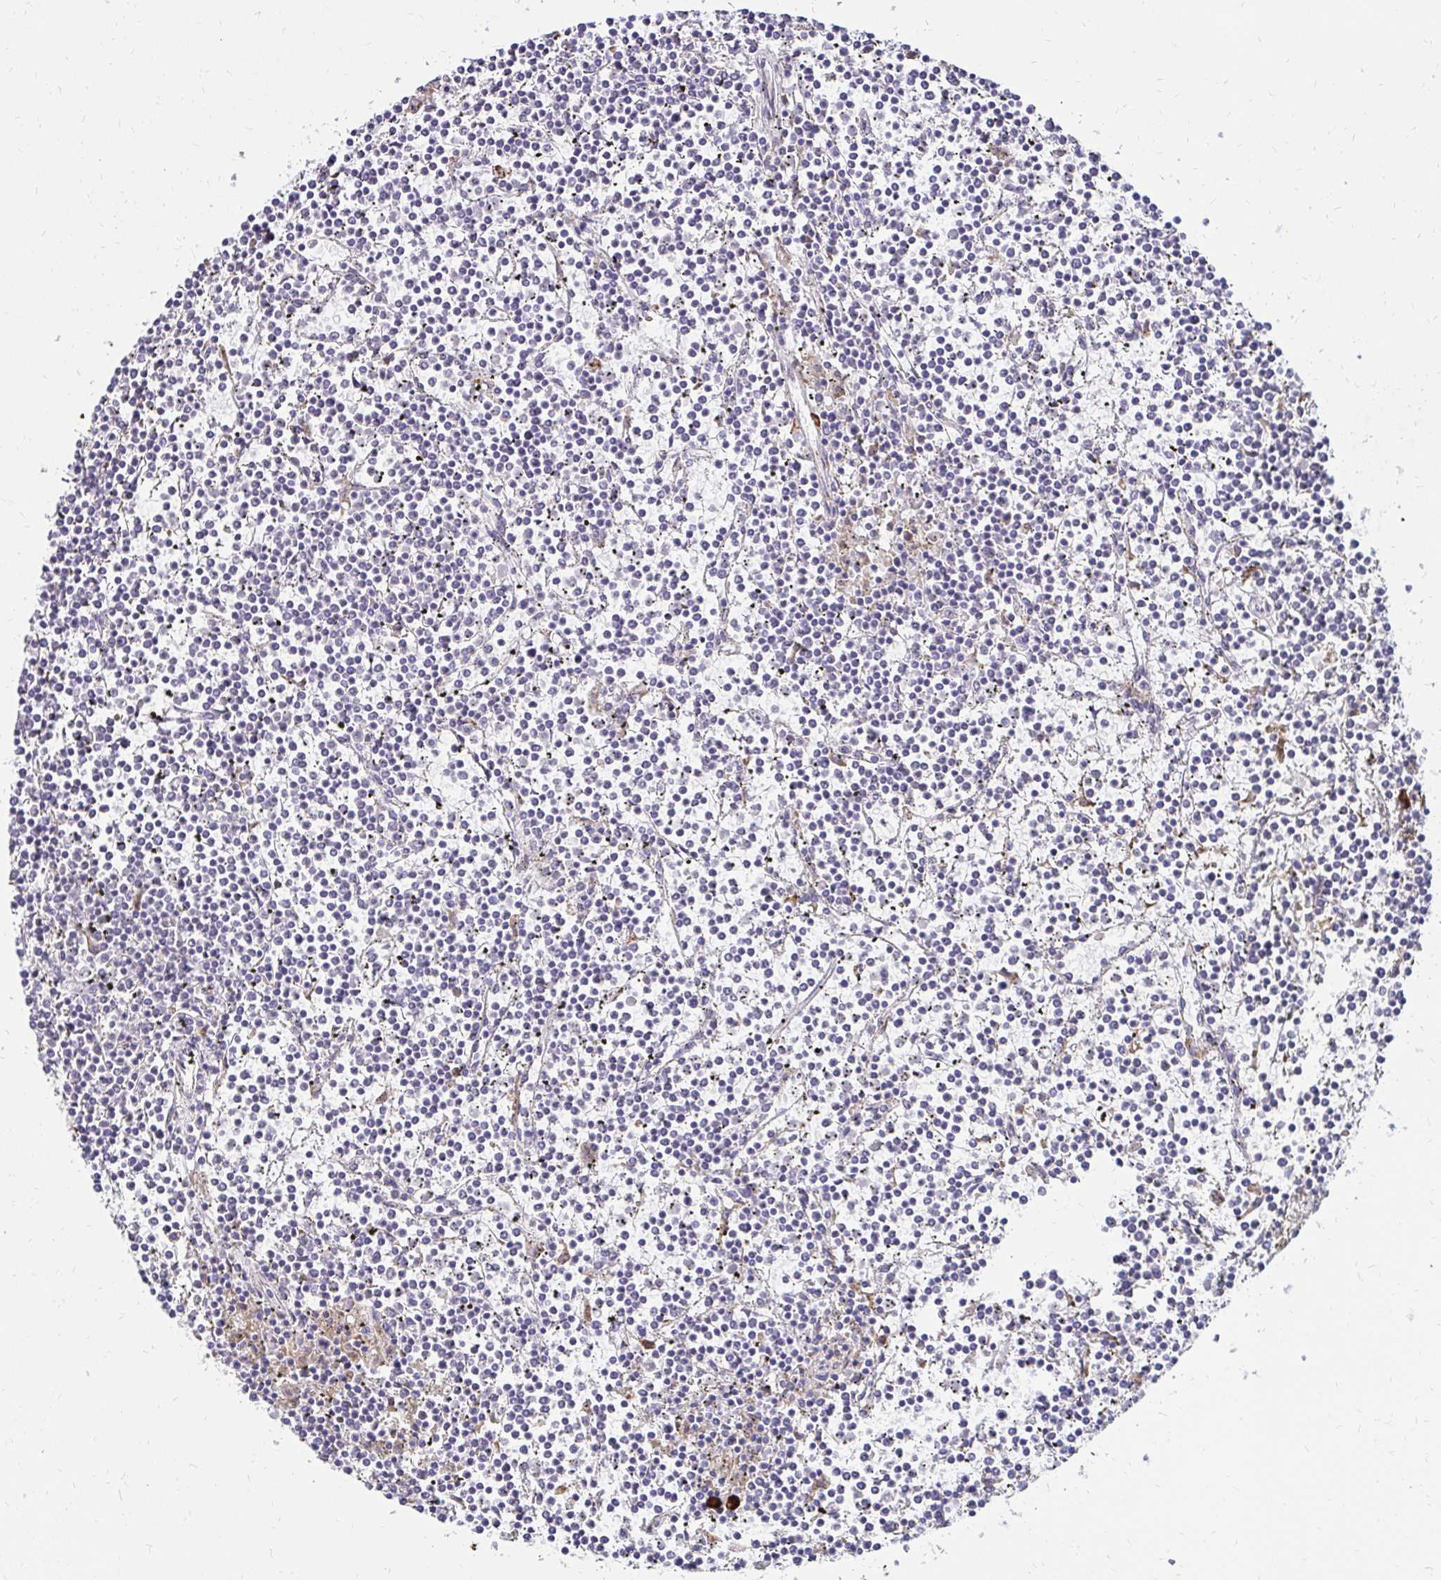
{"staining": {"intensity": "negative", "quantity": "none", "location": "none"}, "tissue": "lymphoma", "cell_type": "Tumor cells", "image_type": "cancer", "snomed": [{"axis": "morphology", "description": "Malignant lymphoma, non-Hodgkin's type, Low grade"}, {"axis": "topography", "description": "Spleen"}], "caption": "Immunohistochemistry (IHC) of low-grade malignant lymphoma, non-Hodgkin's type displays no expression in tumor cells.", "gene": "PRIMA1", "patient": {"sex": "female", "age": 19}}